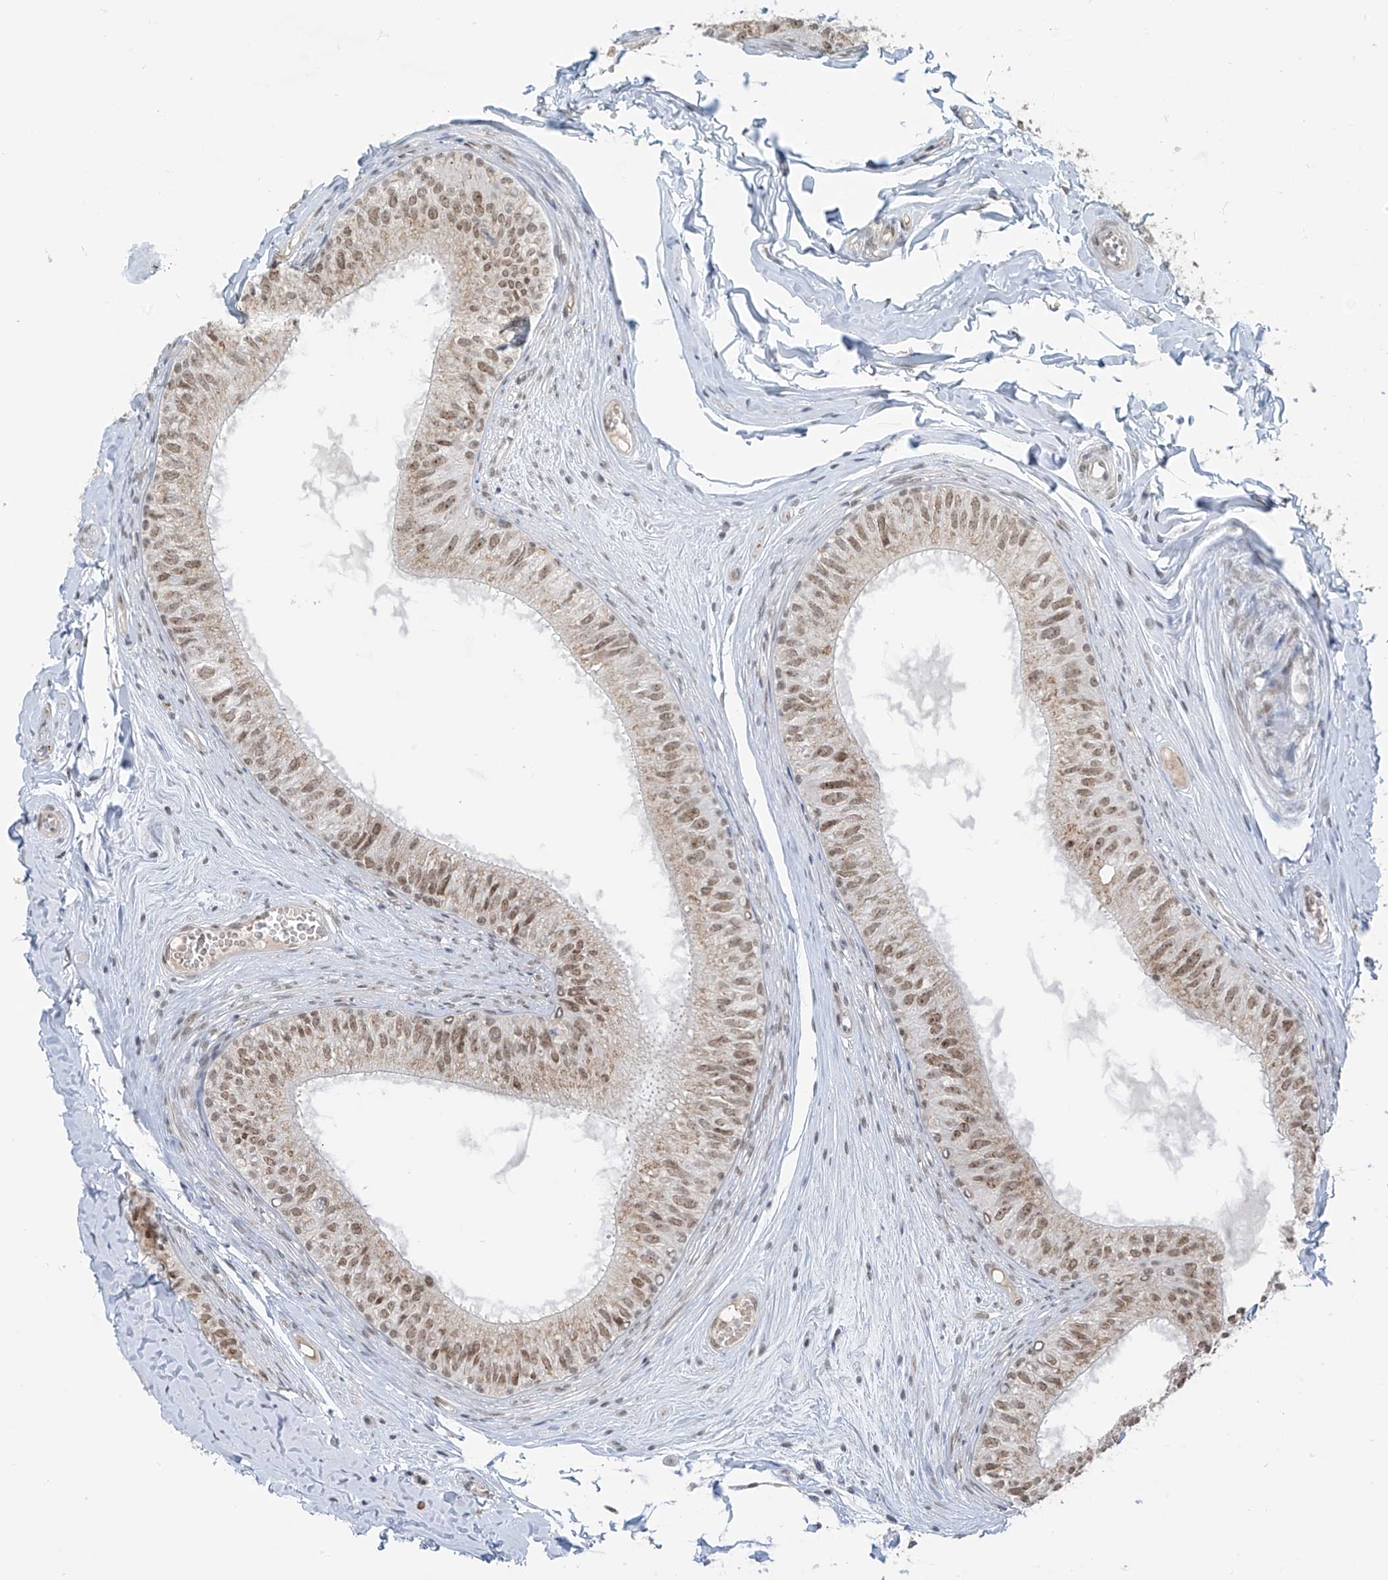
{"staining": {"intensity": "moderate", "quantity": ">75%", "location": "nuclear"}, "tissue": "epididymis", "cell_type": "Glandular cells", "image_type": "normal", "snomed": [{"axis": "morphology", "description": "Normal tissue, NOS"}, {"axis": "morphology", "description": "Seminoma in situ"}, {"axis": "topography", "description": "Testis"}, {"axis": "topography", "description": "Epididymis"}], "caption": "A medium amount of moderate nuclear expression is identified in approximately >75% of glandular cells in normal epididymis.", "gene": "MCM9", "patient": {"sex": "male", "age": 28}}